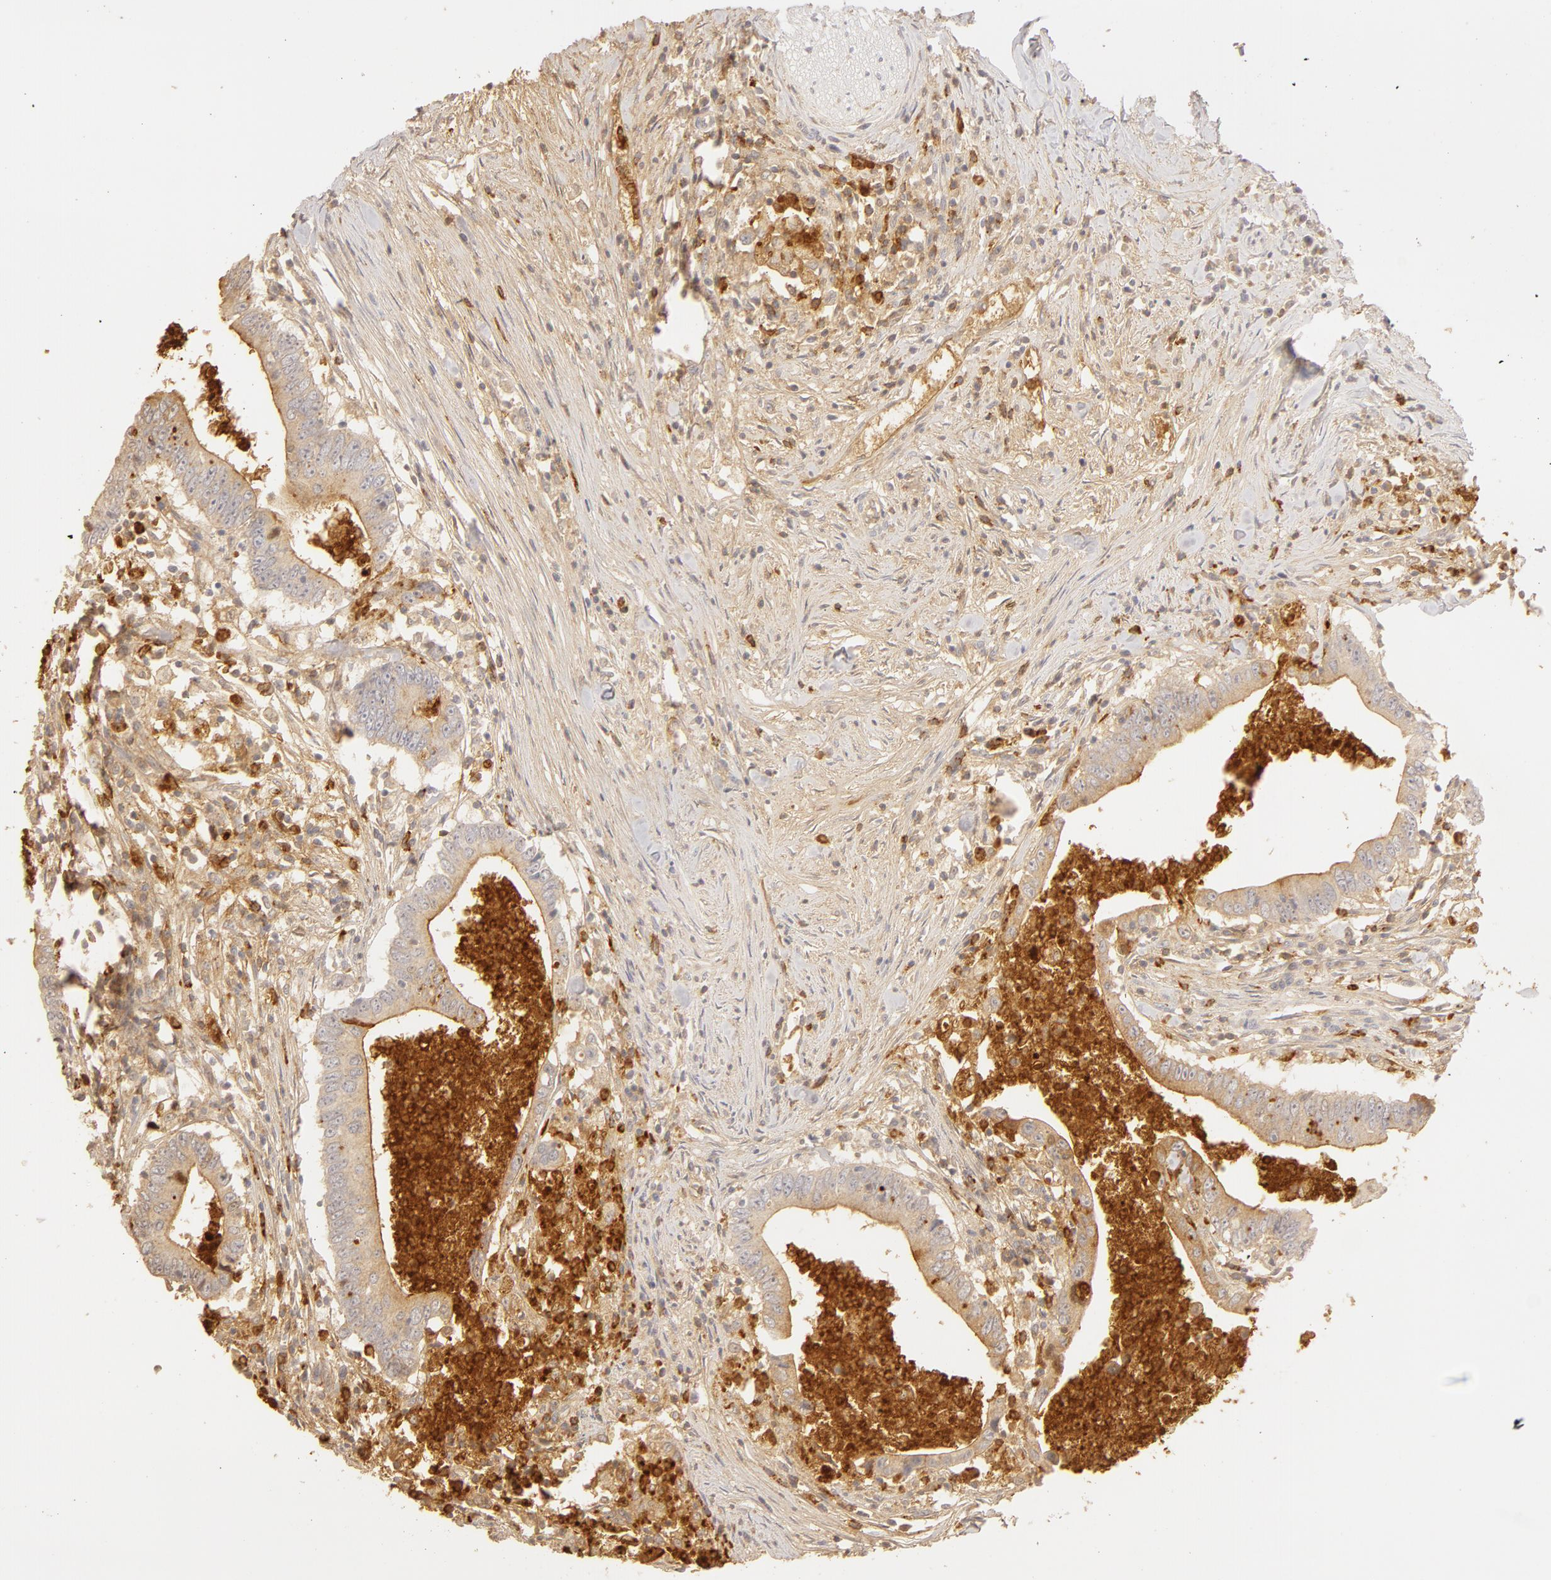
{"staining": {"intensity": "weak", "quantity": ">75%", "location": "cytoplasmic/membranous"}, "tissue": "colorectal cancer", "cell_type": "Tumor cells", "image_type": "cancer", "snomed": [{"axis": "morphology", "description": "Adenocarcinoma, NOS"}, {"axis": "topography", "description": "Colon"}], "caption": "DAB (3,3'-diaminobenzidine) immunohistochemical staining of human adenocarcinoma (colorectal) reveals weak cytoplasmic/membranous protein staining in about >75% of tumor cells.", "gene": "C1R", "patient": {"sex": "male", "age": 55}}